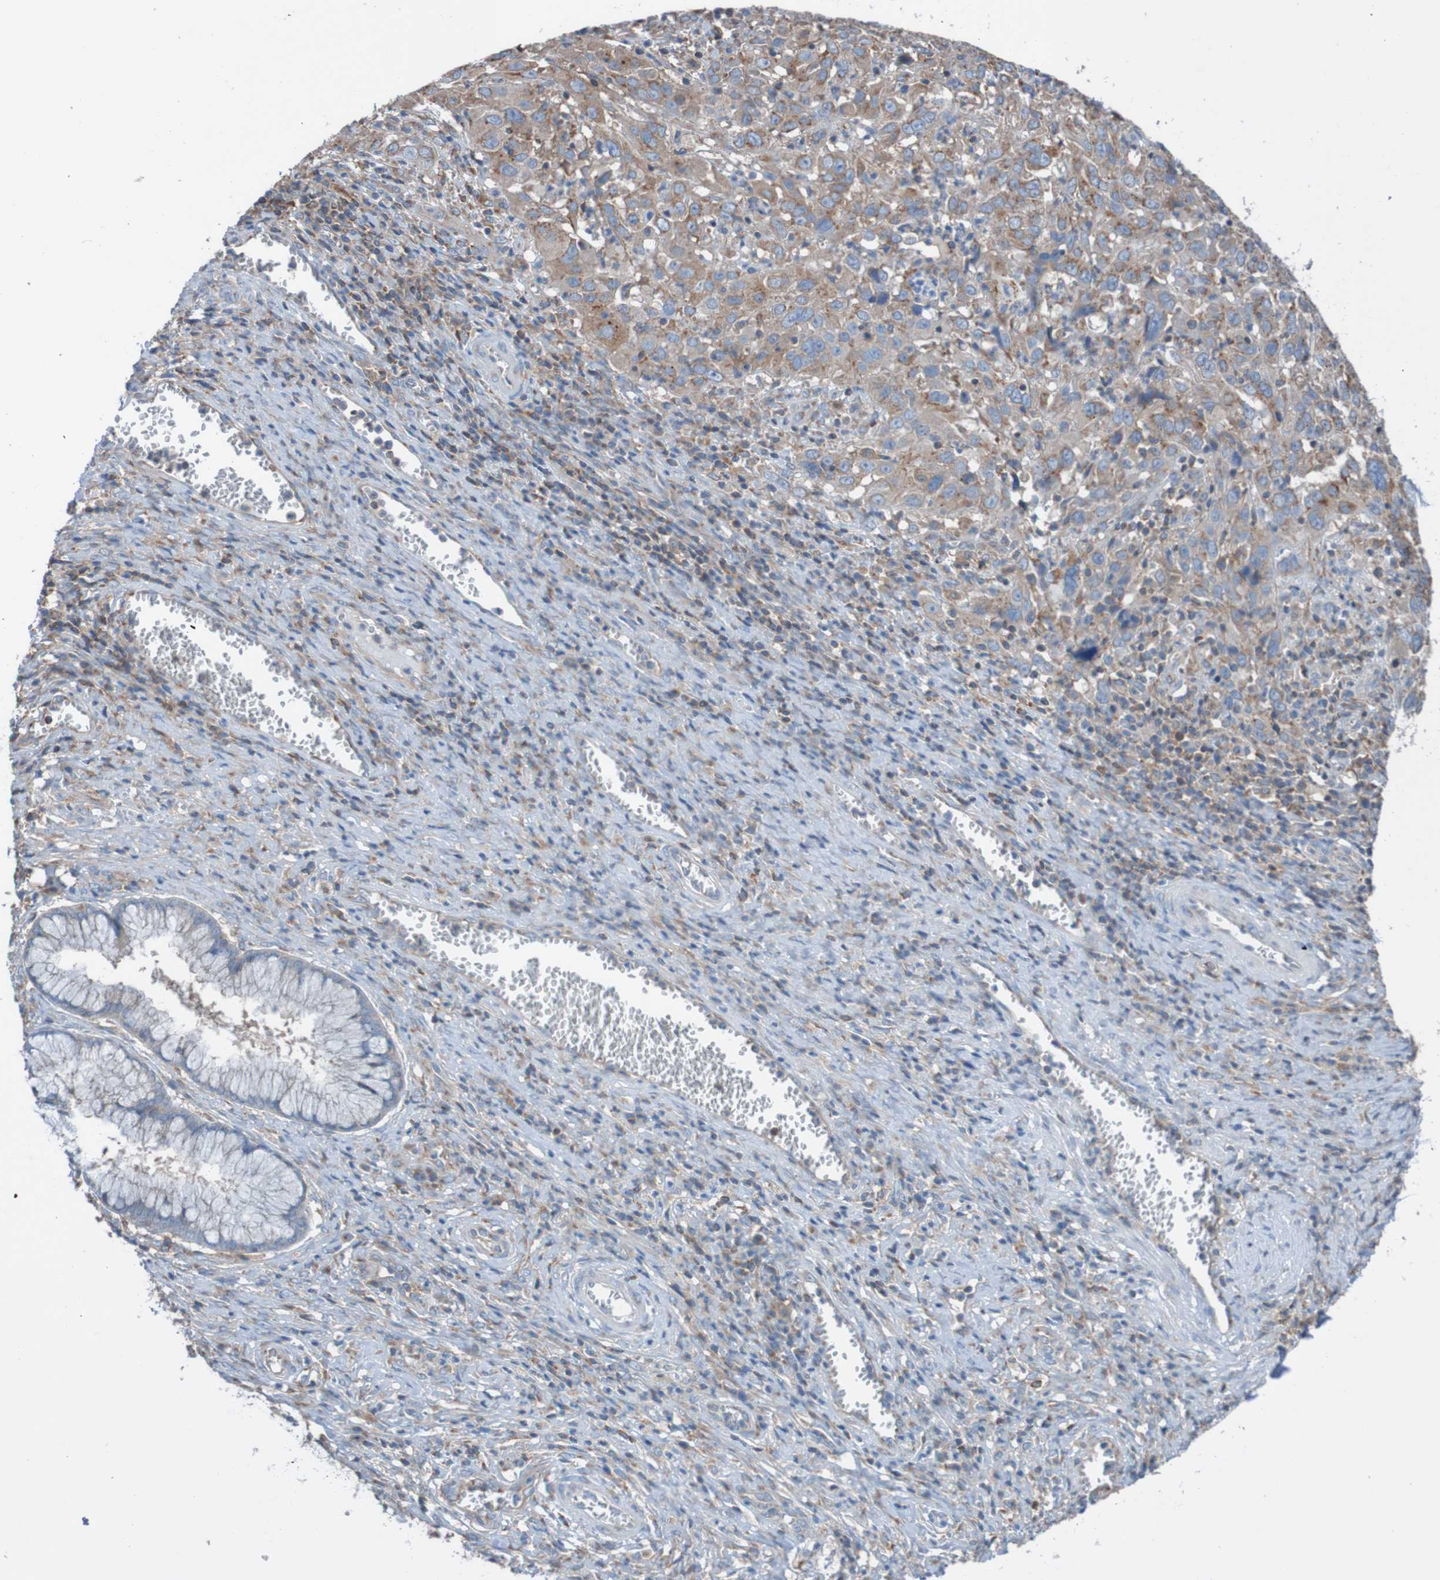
{"staining": {"intensity": "moderate", "quantity": ">75%", "location": "cytoplasmic/membranous"}, "tissue": "cervical cancer", "cell_type": "Tumor cells", "image_type": "cancer", "snomed": [{"axis": "morphology", "description": "Squamous cell carcinoma, NOS"}, {"axis": "topography", "description": "Cervix"}], "caption": "Protein expression analysis of human cervical cancer (squamous cell carcinoma) reveals moderate cytoplasmic/membranous expression in about >75% of tumor cells.", "gene": "MINAR1", "patient": {"sex": "female", "age": 32}}